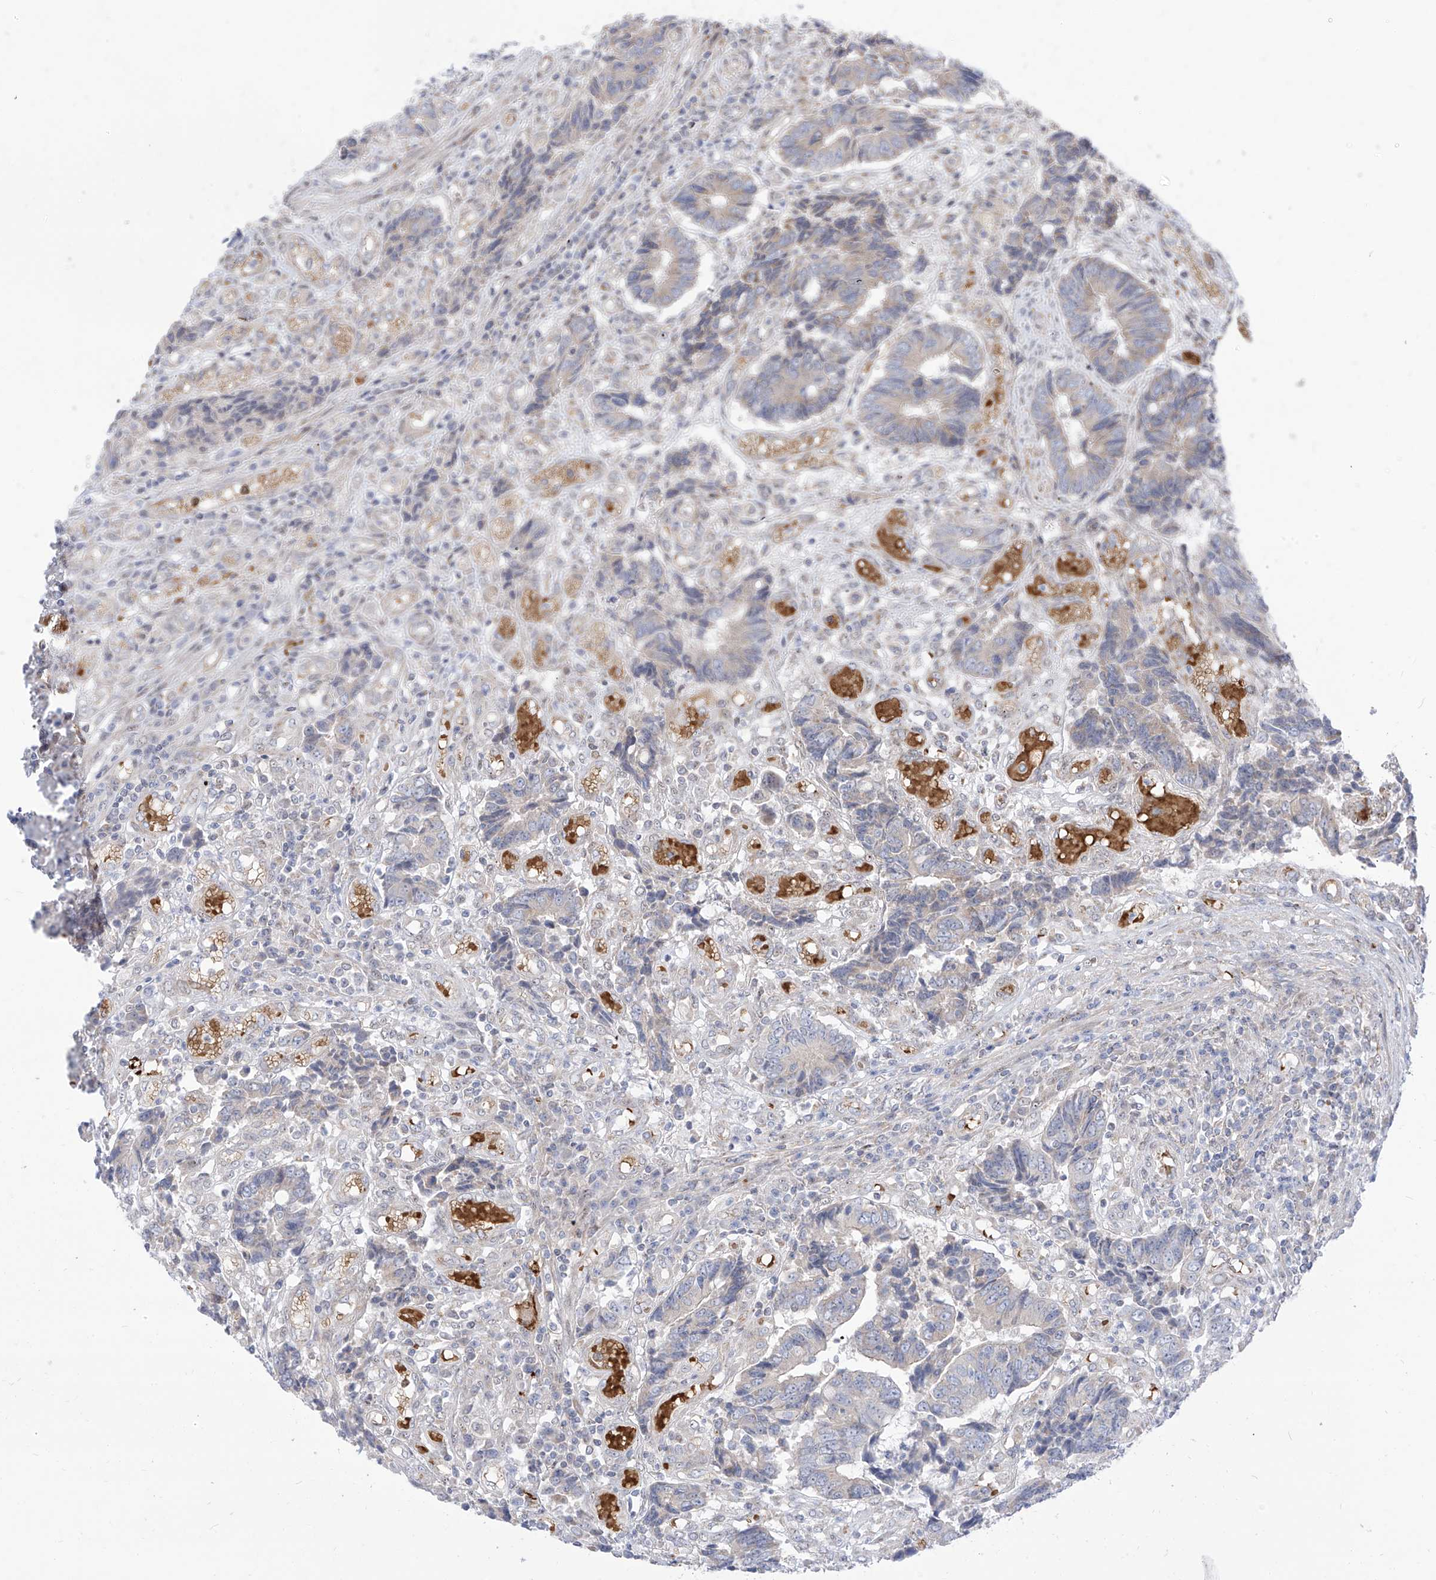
{"staining": {"intensity": "negative", "quantity": "none", "location": "none"}, "tissue": "colorectal cancer", "cell_type": "Tumor cells", "image_type": "cancer", "snomed": [{"axis": "morphology", "description": "Adenocarcinoma, NOS"}, {"axis": "topography", "description": "Rectum"}], "caption": "DAB immunohistochemical staining of colorectal adenocarcinoma exhibits no significant positivity in tumor cells.", "gene": "ARHGEF40", "patient": {"sex": "male", "age": 84}}